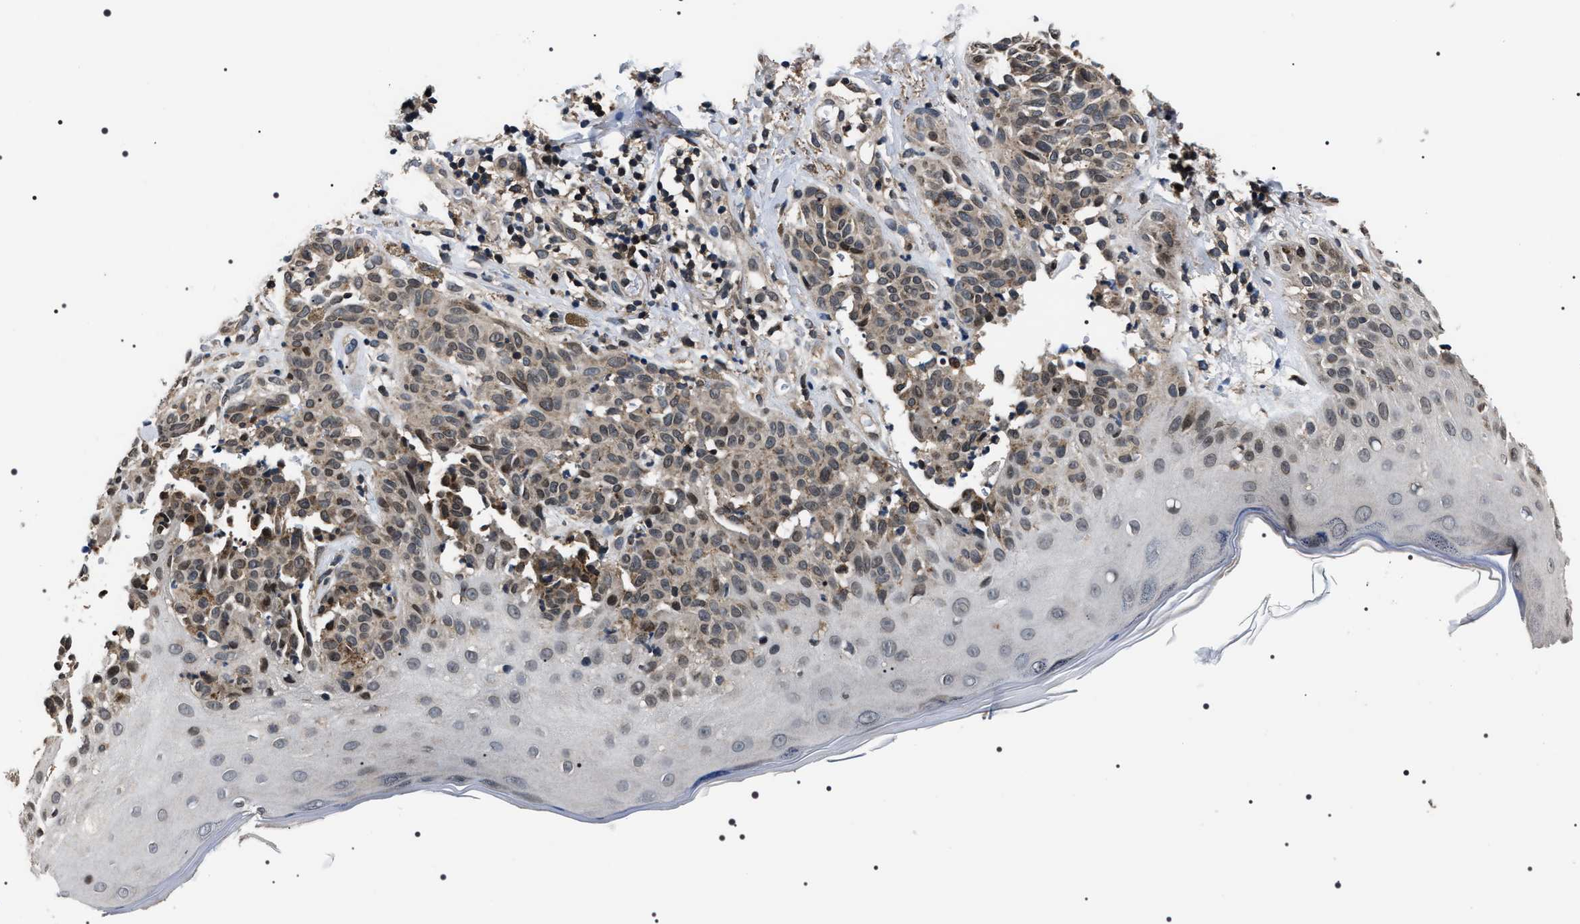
{"staining": {"intensity": "weak", "quantity": "<25%", "location": "cytoplasmic/membranous"}, "tissue": "melanoma", "cell_type": "Tumor cells", "image_type": "cancer", "snomed": [{"axis": "morphology", "description": "Malignant melanoma, NOS"}, {"axis": "topography", "description": "Skin"}], "caption": "Tumor cells show no significant protein positivity in melanoma.", "gene": "SIPA1", "patient": {"sex": "male", "age": 64}}